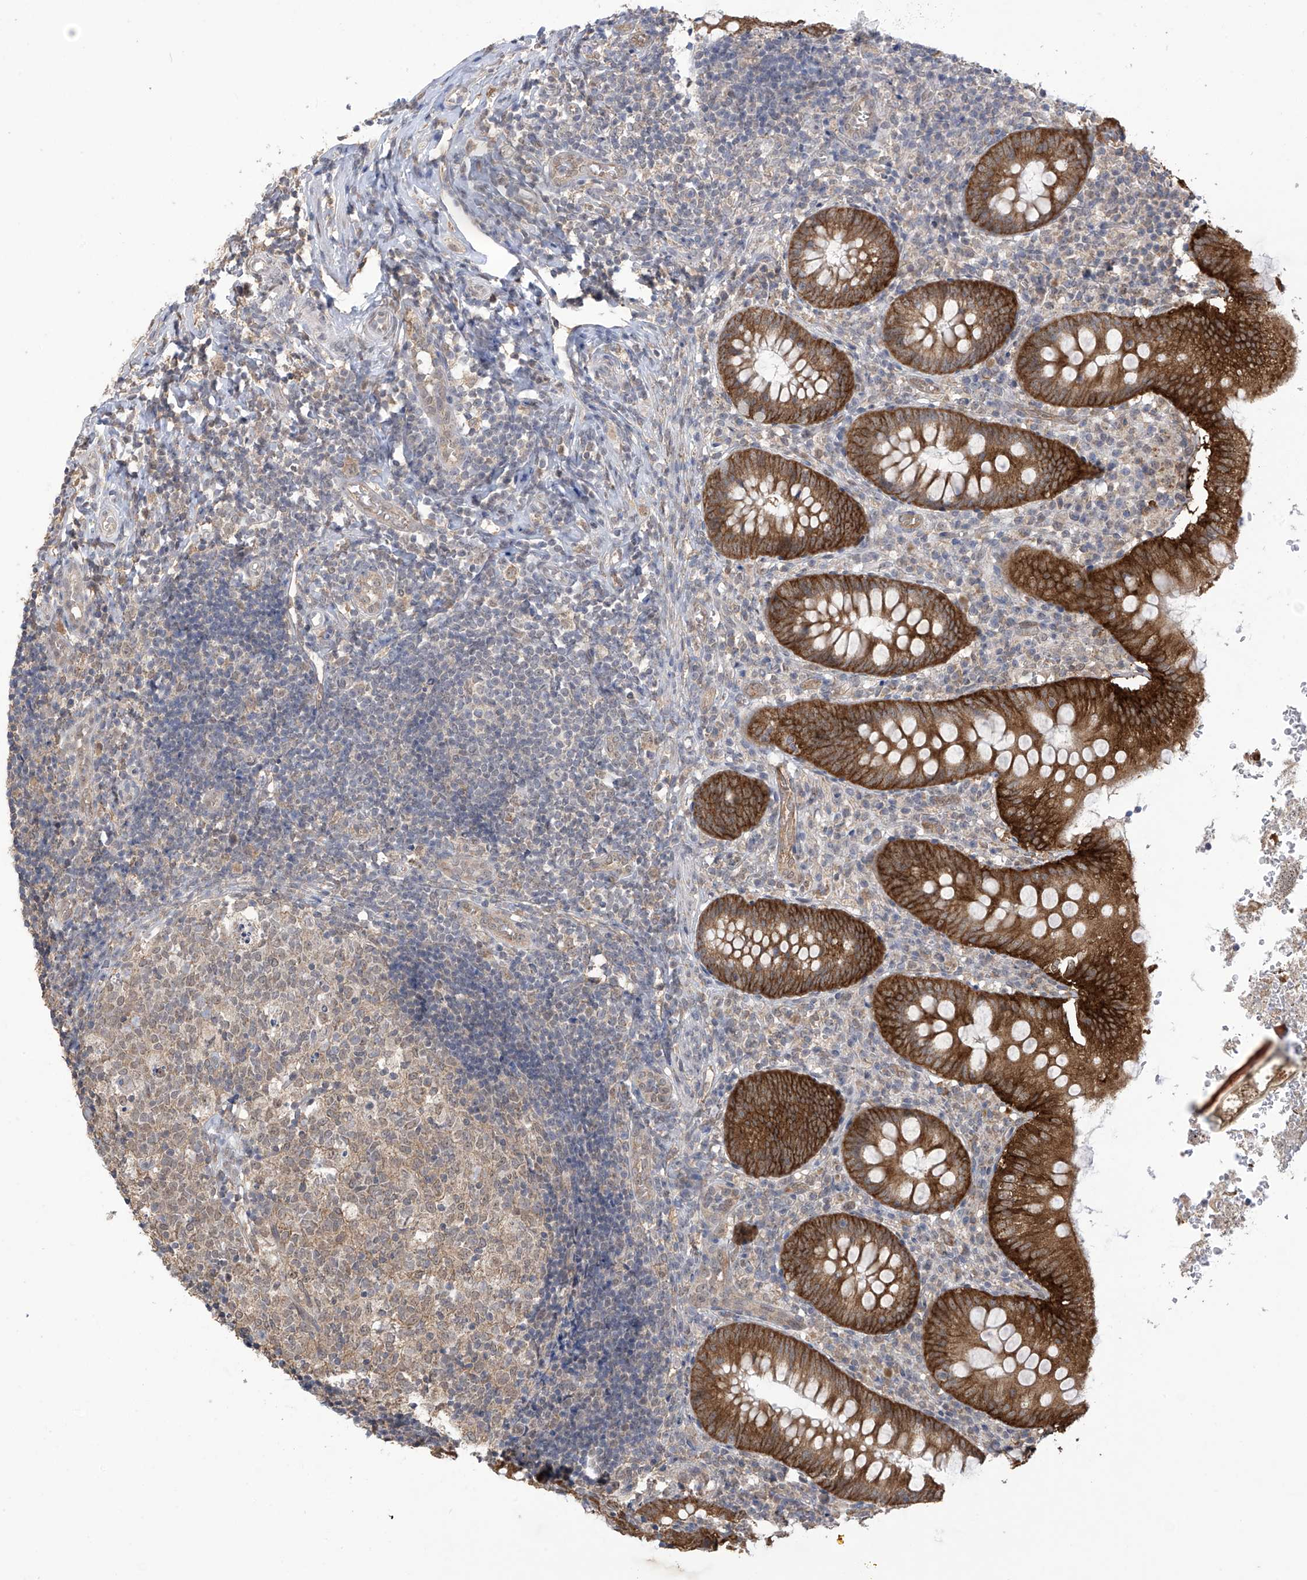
{"staining": {"intensity": "strong", "quantity": ">75%", "location": "cytoplasmic/membranous"}, "tissue": "appendix", "cell_type": "Glandular cells", "image_type": "normal", "snomed": [{"axis": "morphology", "description": "Normal tissue, NOS"}, {"axis": "topography", "description": "Appendix"}], "caption": "Immunohistochemical staining of benign appendix reveals strong cytoplasmic/membranous protein positivity in approximately >75% of glandular cells. The protein of interest is shown in brown color, while the nuclei are stained blue.", "gene": "KIAA1522", "patient": {"sex": "male", "age": 8}}